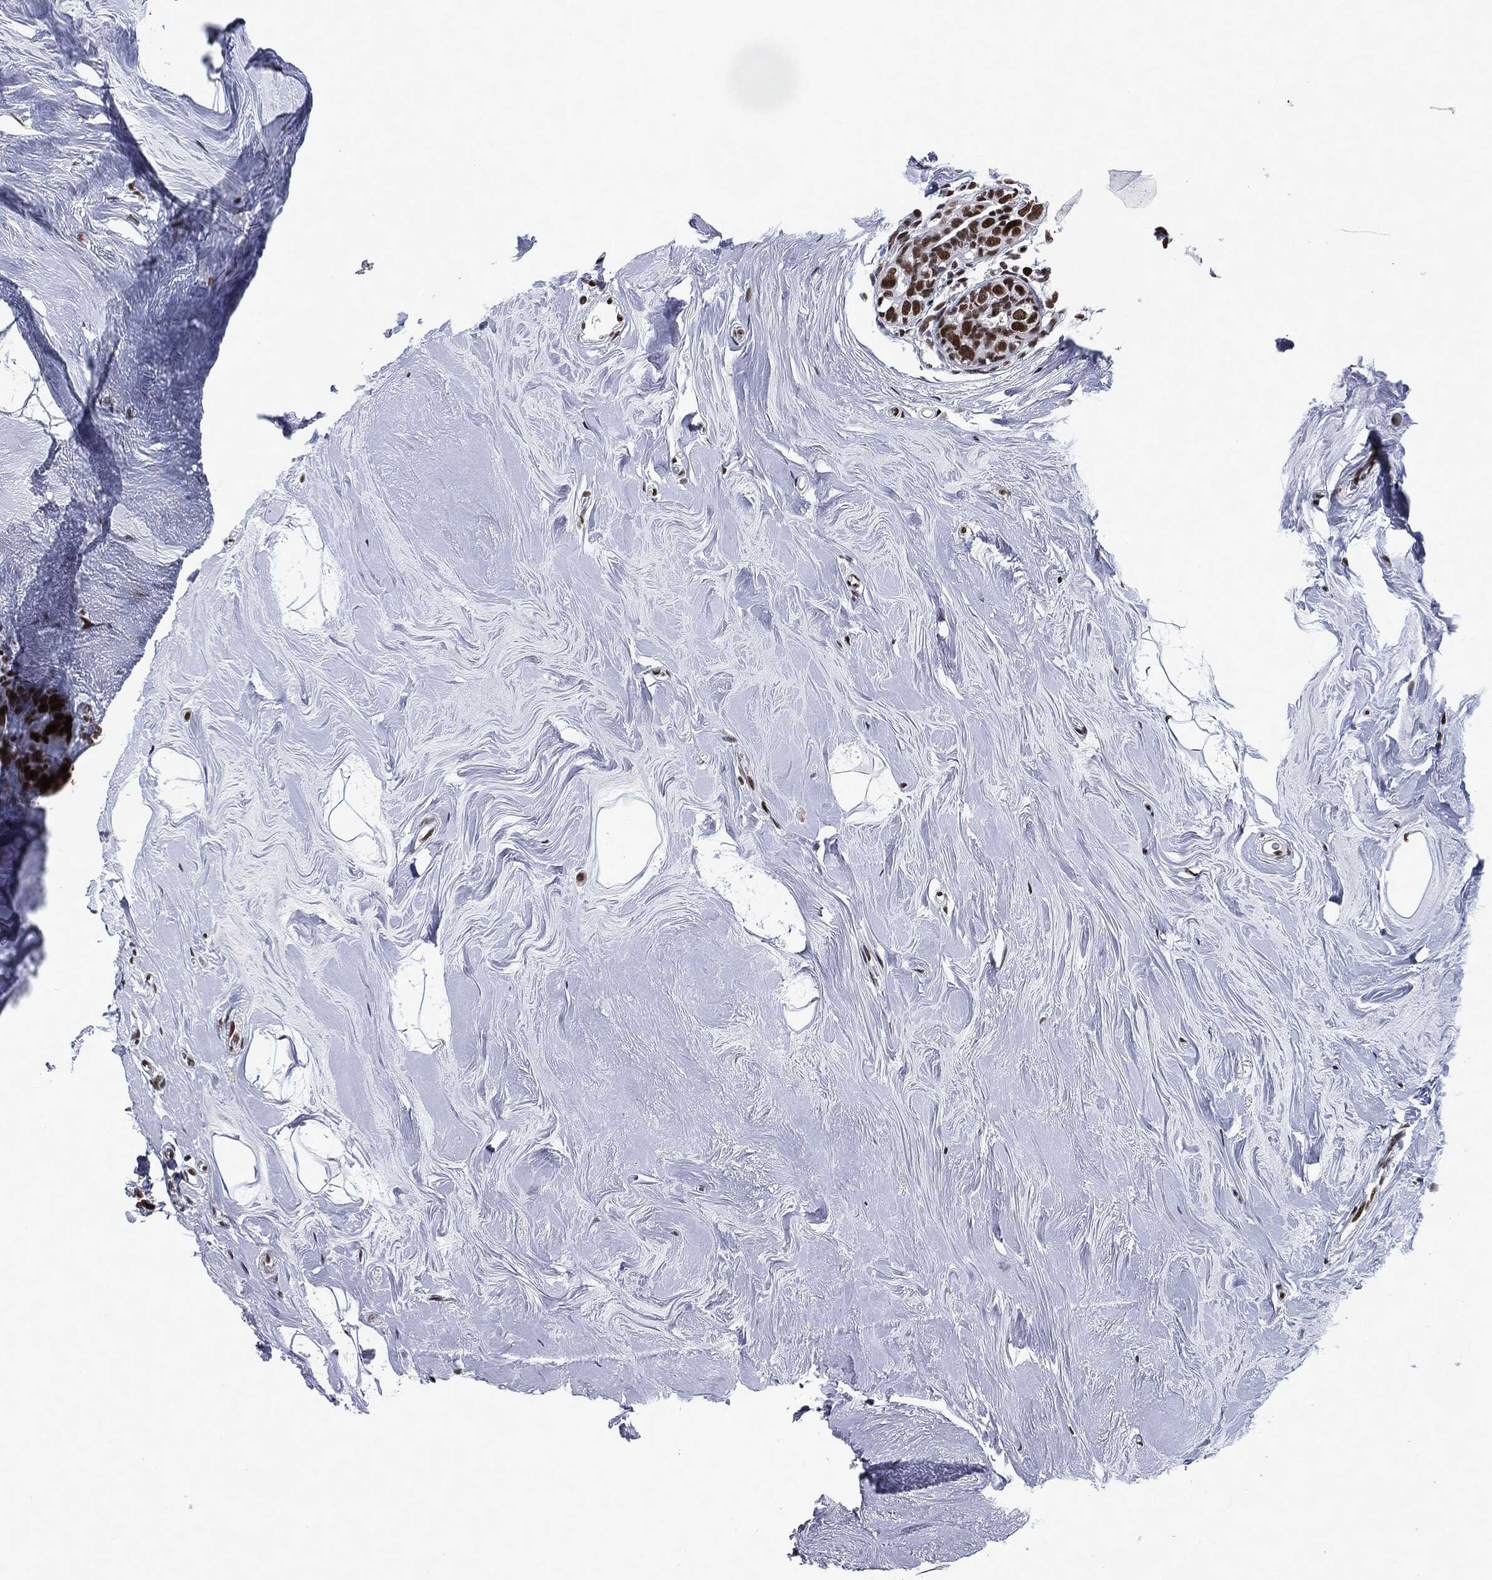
{"staining": {"intensity": "strong", "quantity": ">75%", "location": "nuclear"}, "tissue": "breast cancer", "cell_type": "Tumor cells", "image_type": "cancer", "snomed": [{"axis": "morphology", "description": "Duct carcinoma"}, {"axis": "topography", "description": "Breast"}], "caption": "There is high levels of strong nuclear expression in tumor cells of breast cancer, as demonstrated by immunohistochemical staining (brown color).", "gene": "MSH2", "patient": {"sex": "female", "age": 55}}